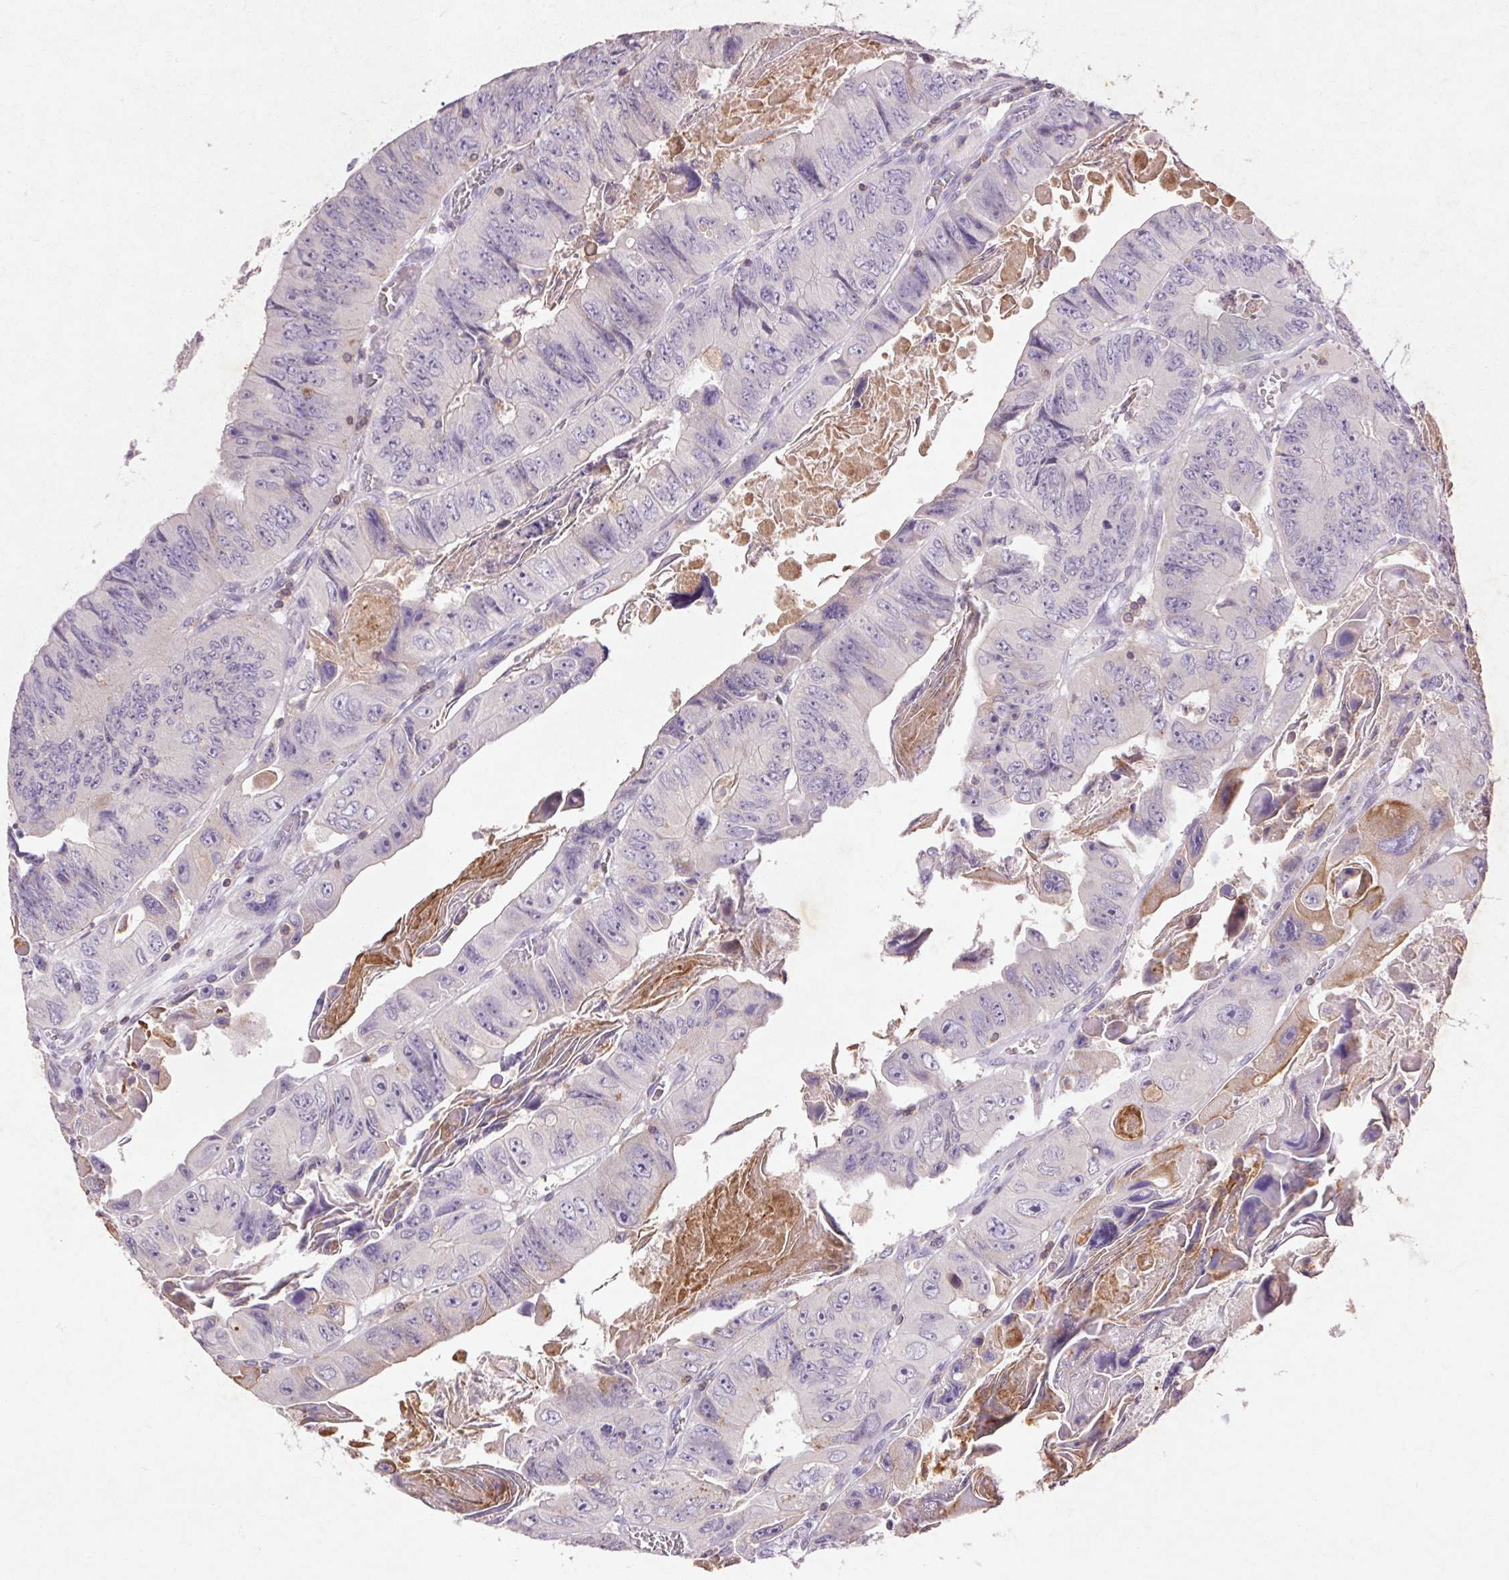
{"staining": {"intensity": "negative", "quantity": "none", "location": "none"}, "tissue": "colorectal cancer", "cell_type": "Tumor cells", "image_type": "cancer", "snomed": [{"axis": "morphology", "description": "Adenocarcinoma, NOS"}, {"axis": "topography", "description": "Colon"}], "caption": "IHC of human adenocarcinoma (colorectal) shows no positivity in tumor cells.", "gene": "FNDC7", "patient": {"sex": "female", "age": 84}}